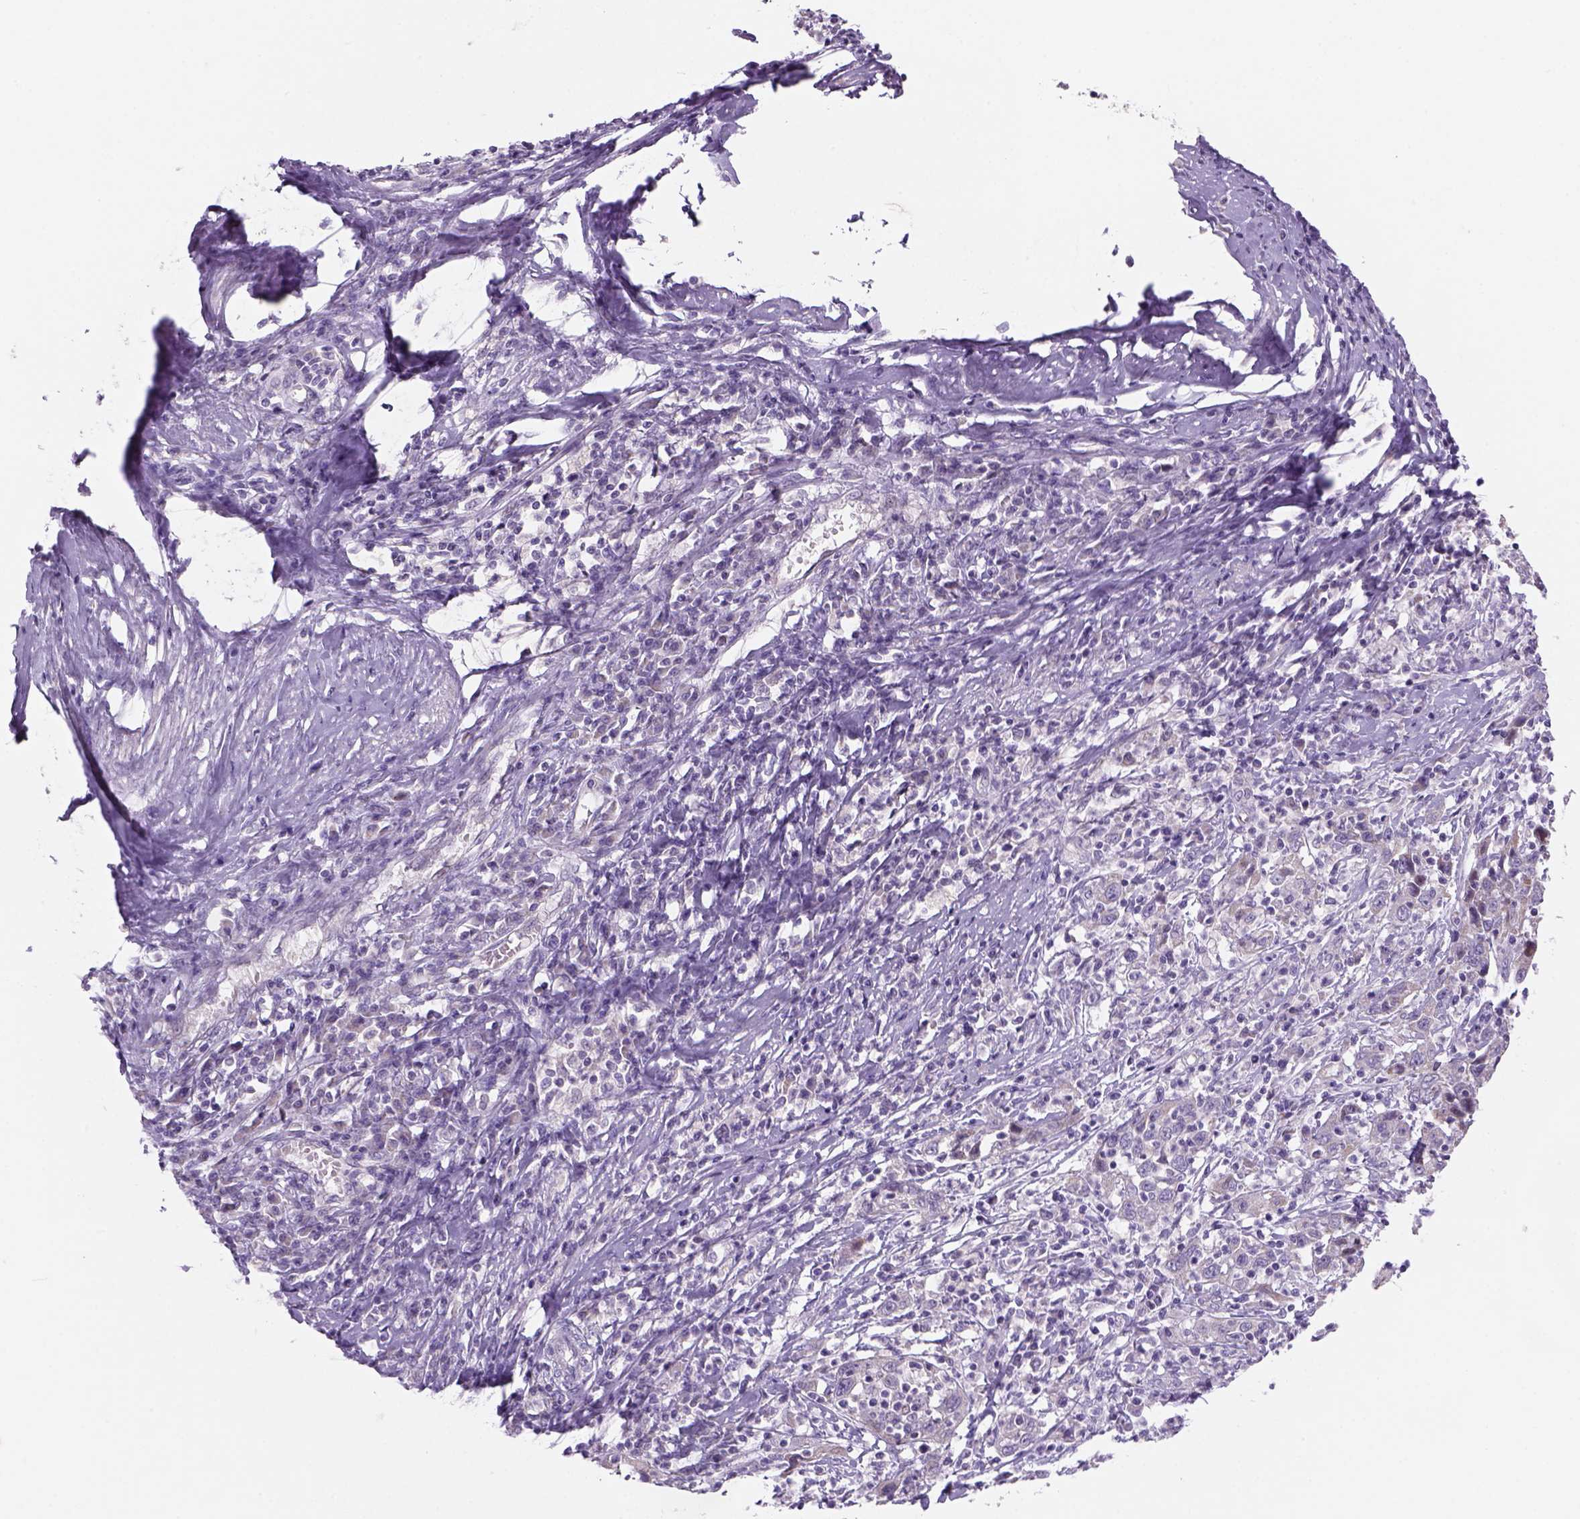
{"staining": {"intensity": "negative", "quantity": "none", "location": "none"}, "tissue": "cervical cancer", "cell_type": "Tumor cells", "image_type": "cancer", "snomed": [{"axis": "morphology", "description": "Squamous cell carcinoma, NOS"}, {"axis": "topography", "description": "Cervix"}], "caption": "Immunohistochemistry micrograph of cervical squamous cell carcinoma stained for a protein (brown), which shows no expression in tumor cells.", "gene": "ADGRV1", "patient": {"sex": "female", "age": 46}}